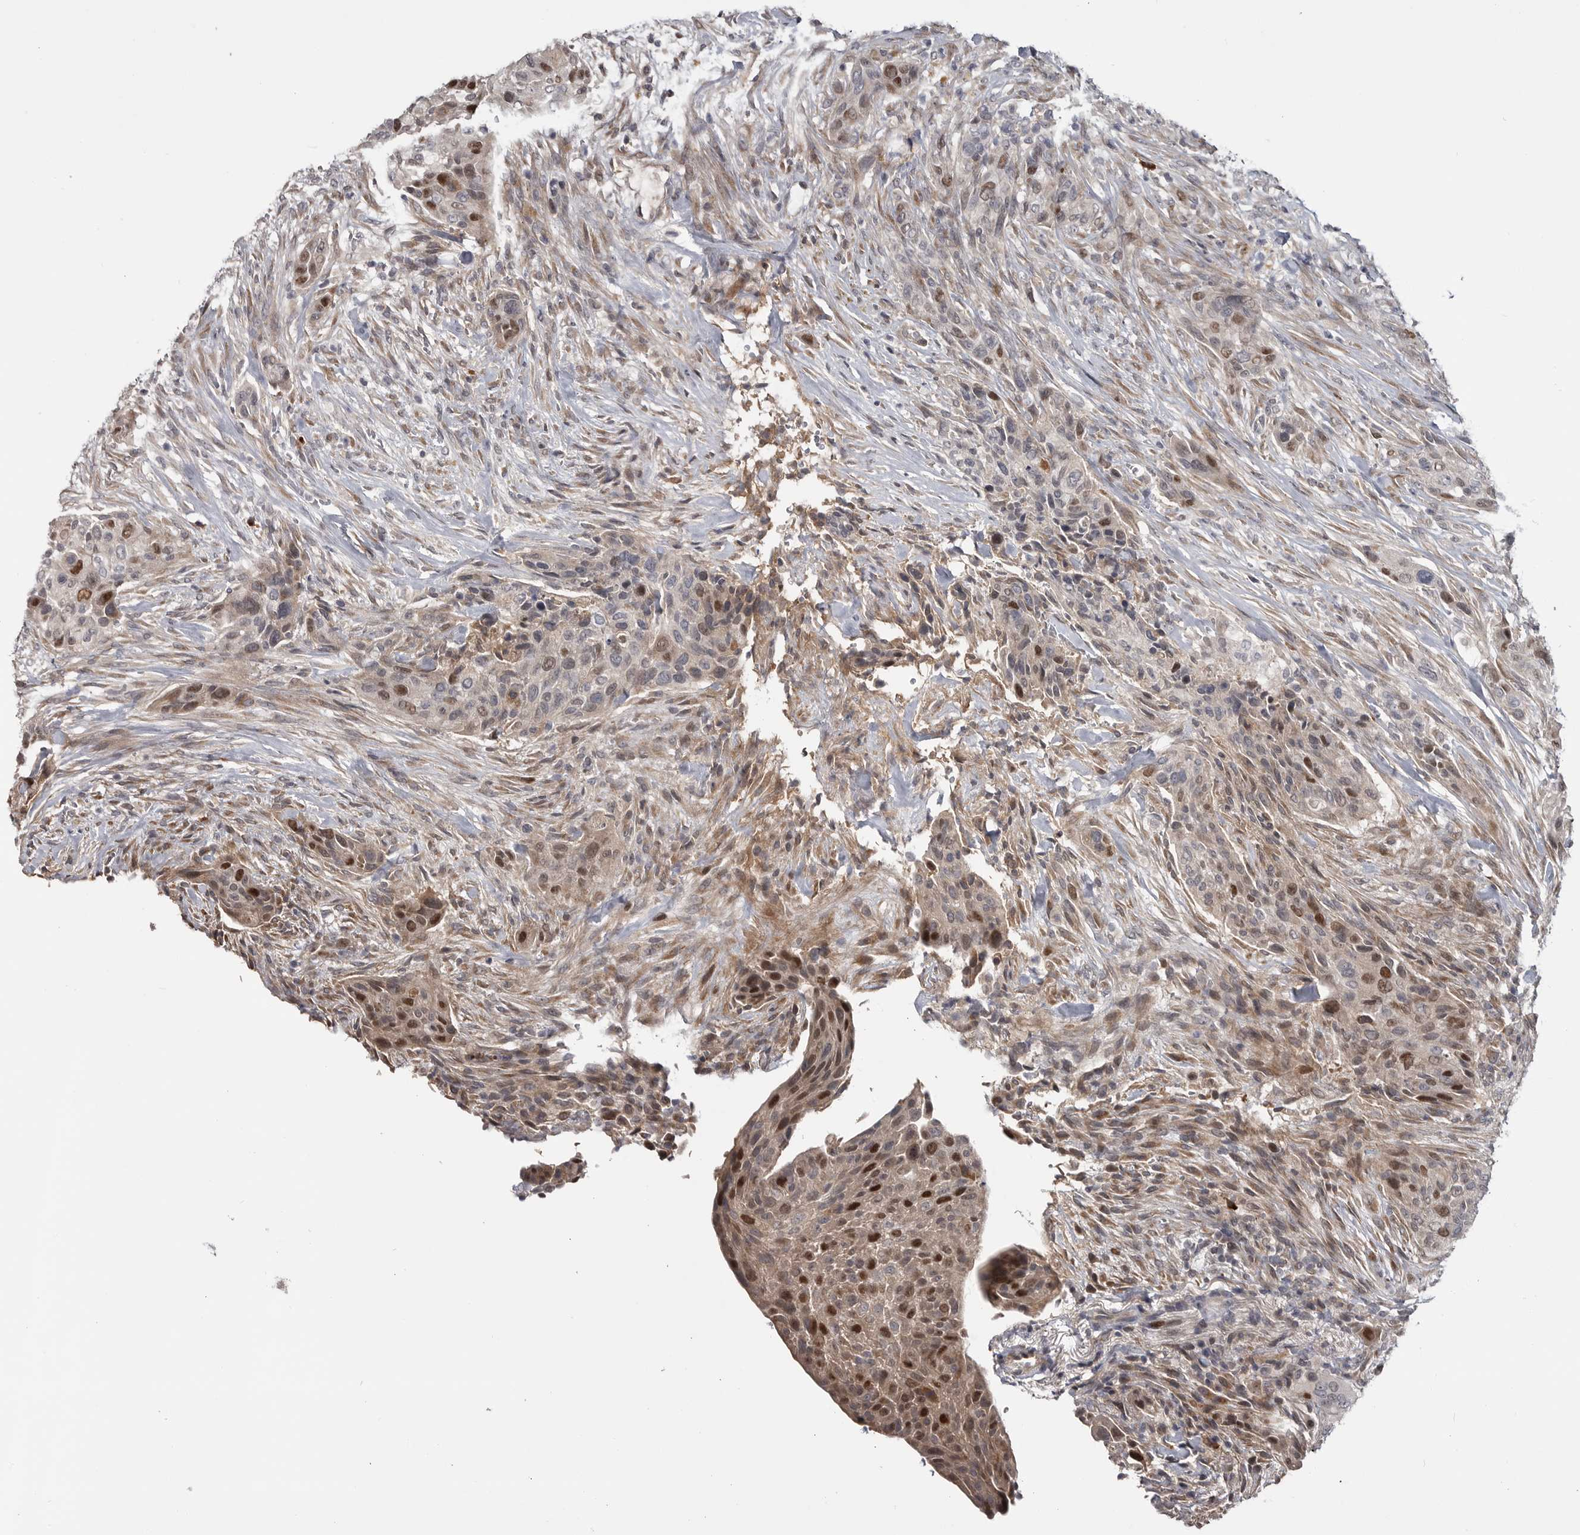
{"staining": {"intensity": "strong", "quantity": "25%-75%", "location": "nuclear"}, "tissue": "urothelial cancer", "cell_type": "Tumor cells", "image_type": "cancer", "snomed": [{"axis": "morphology", "description": "Urothelial carcinoma, High grade"}, {"axis": "topography", "description": "Urinary bladder"}], "caption": "Immunohistochemical staining of urothelial cancer shows high levels of strong nuclear protein staining in approximately 25%-75% of tumor cells.", "gene": "ZNF277", "patient": {"sex": "male", "age": 35}}